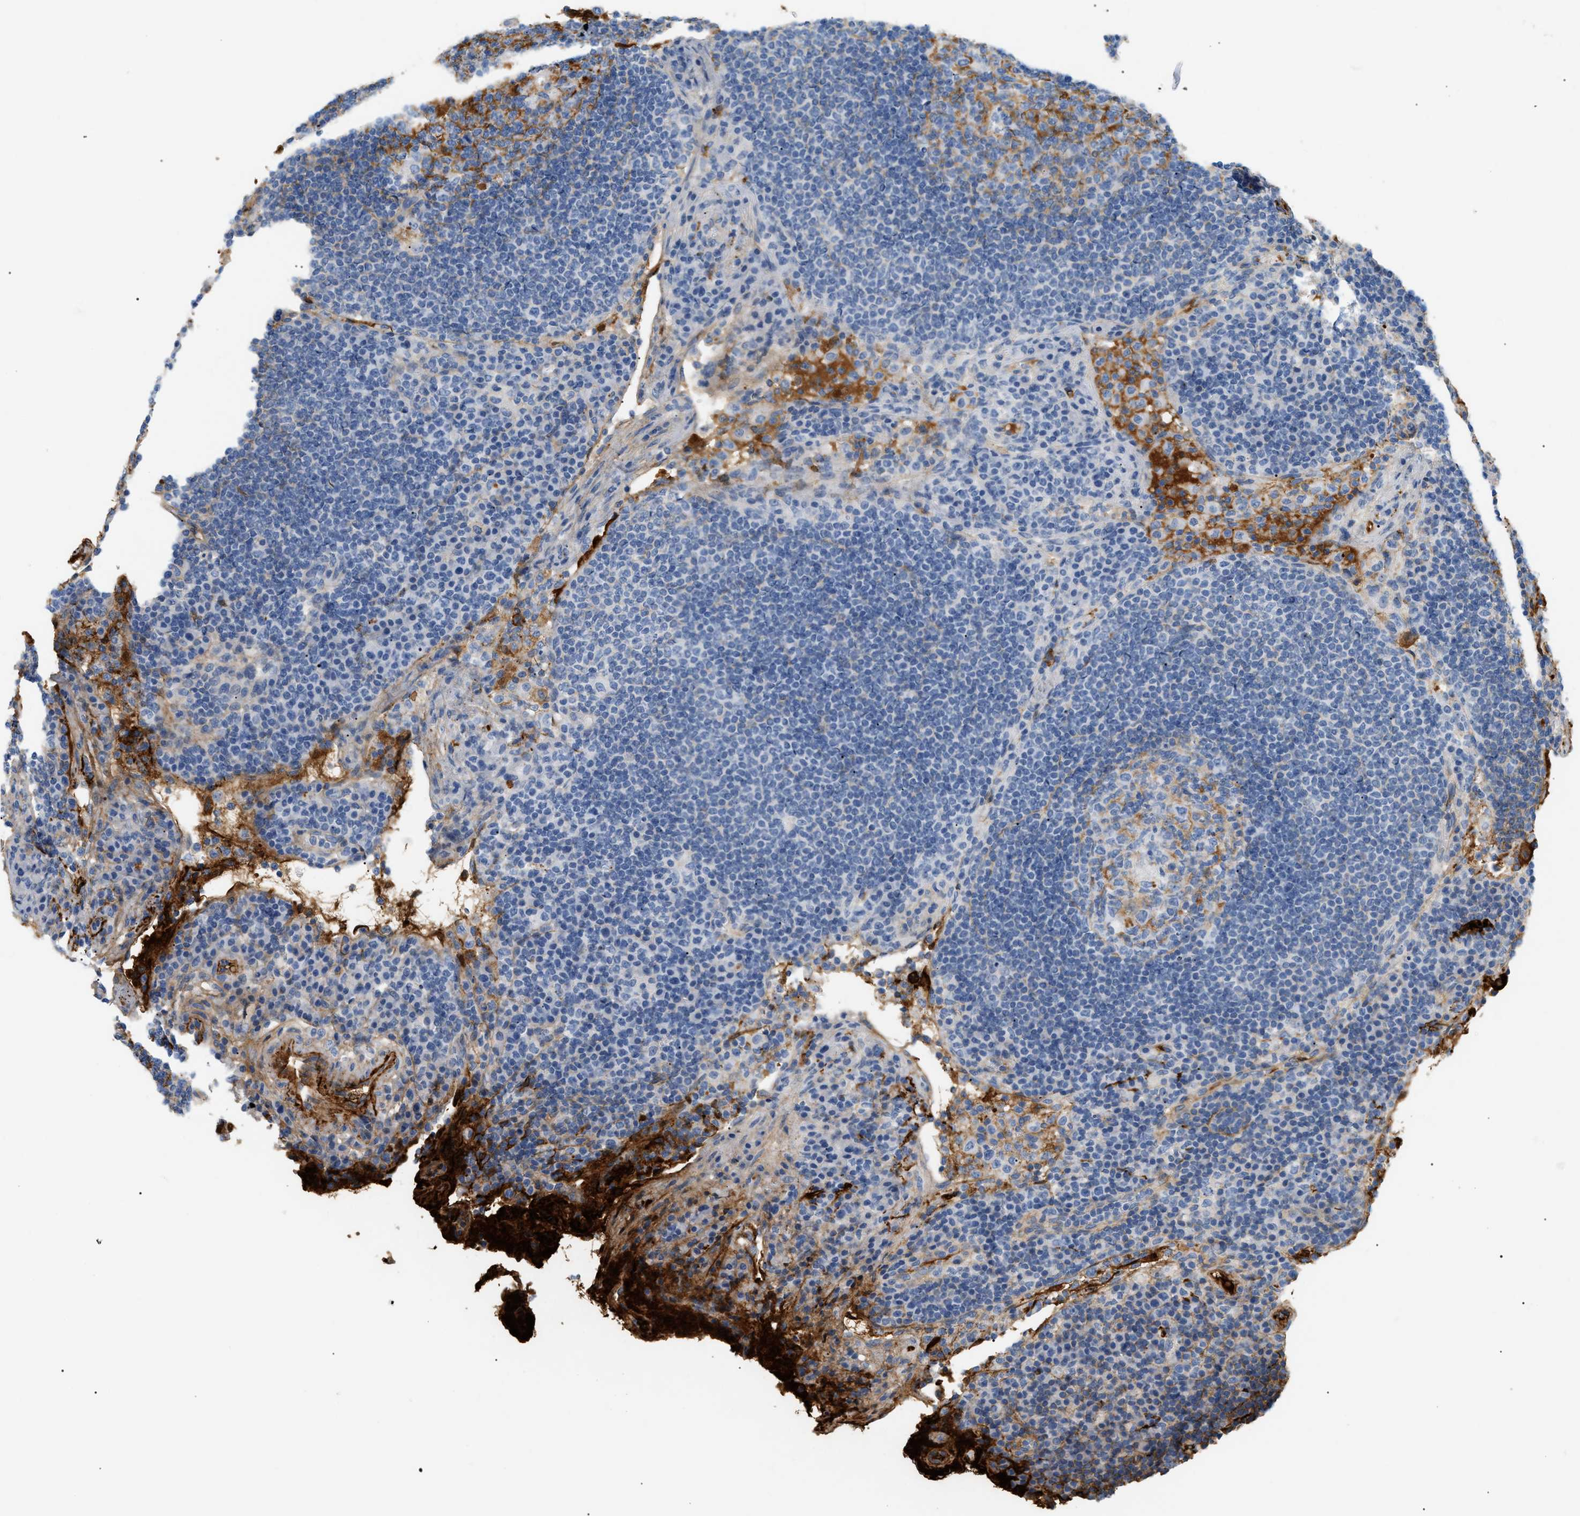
{"staining": {"intensity": "moderate", "quantity": "25%-75%", "location": "cytoplasmic/membranous"}, "tissue": "lymph node", "cell_type": "Germinal center cells", "image_type": "normal", "snomed": [{"axis": "morphology", "description": "Normal tissue, NOS"}, {"axis": "topography", "description": "Lymph node"}], "caption": "Immunohistochemistry micrograph of unremarkable human lymph node stained for a protein (brown), which demonstrates medium levels of moderate cytoplasmic/membranous positivity in about 25%-75% of germinal center cells.", "gene": "CFH", "patient": {"sex": "female", "age": 53}}